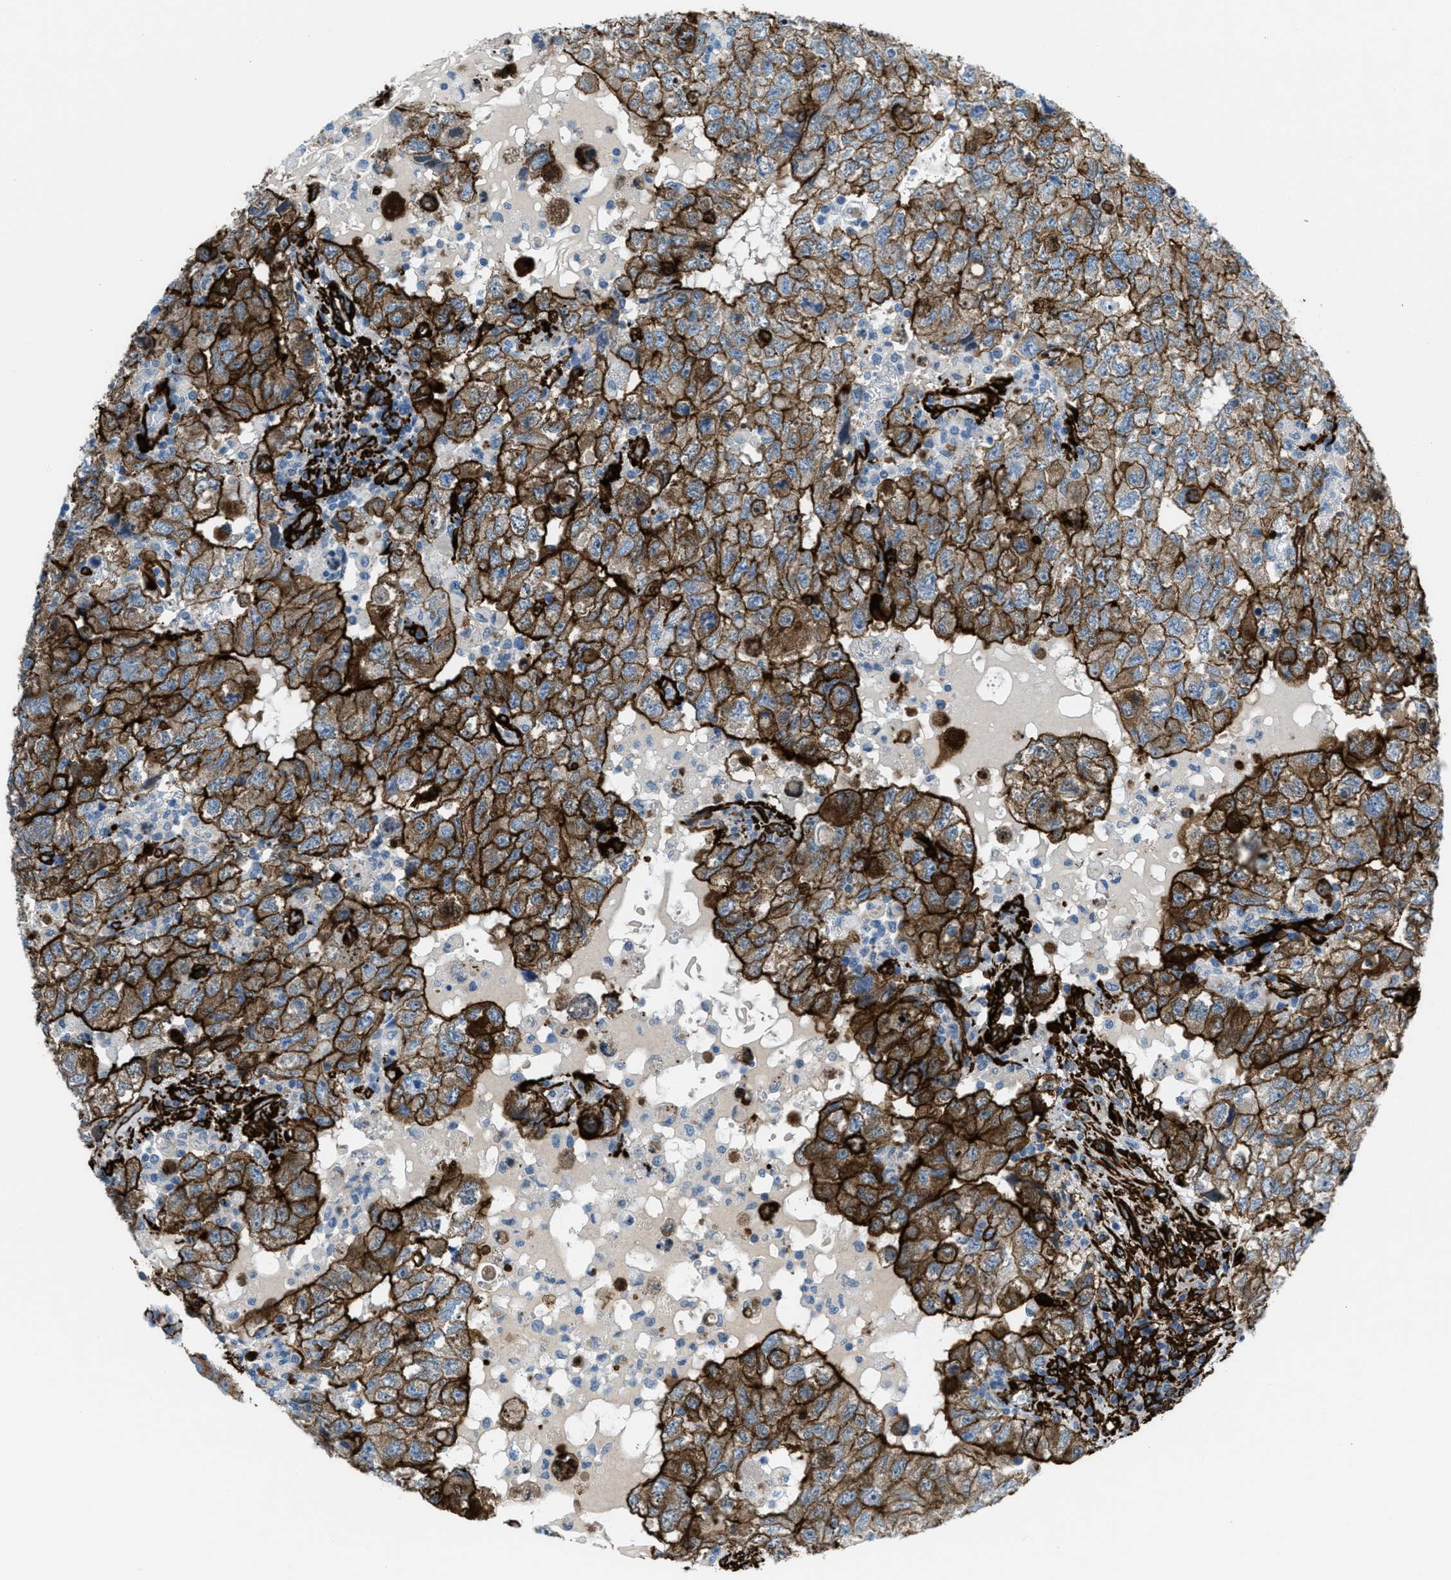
{"staining": {"intensity": "strong", "quantity": ">75%", "location": "cytoplasmic/membranous"}, "tissue": "testis cancer", "cell_type": "Tumor cells", "image_type": "cancer", "snomed": [{"axis": "morphology", "description": "Seminoma, NOS"}, {"axis": "topography", "description": "Testis"}], "caption": "Immunohistochemical staining of human testis seminoma shows strong cytoplasmic/membranous protein expression in about >75% of tumor cells.", "gene": "CALD1", "patient": {"sex": "male", "age": 22}}